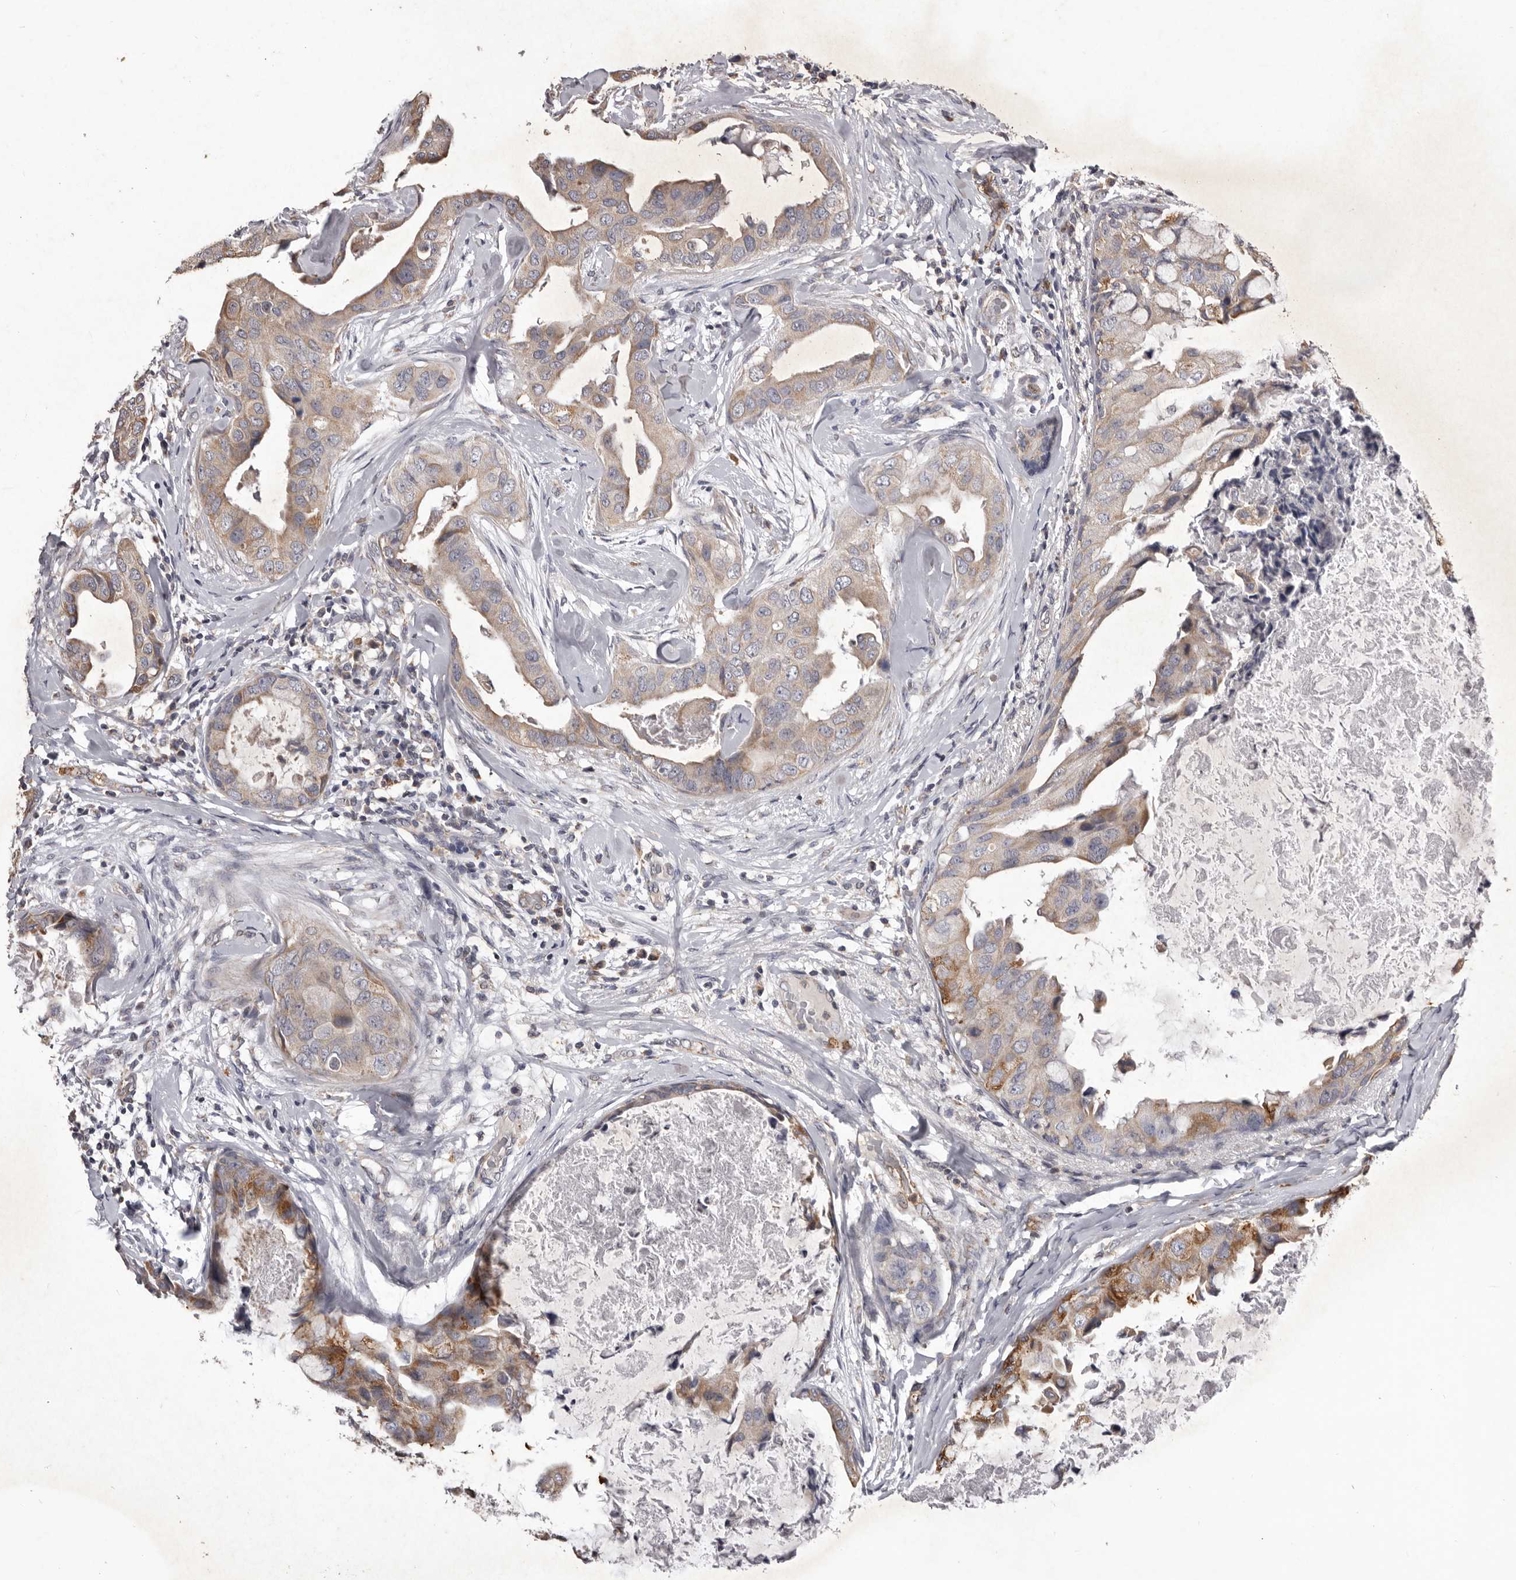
{"staining": {"intensity": "moderate", "quantity": "25%-75%", "location": "cytoplasmic/membranous"}, "tissue": "breast cancer", "cell_type": "Tumor cells", "image_type": "cancer", "snomed": [{"axis": "morphology", "description": "Duct carcinoma"}, {"axis": "topography", "description": "Breast"}], "caption": "This micrograph exhibits IHC staining of breast cancer, with medium moderate cytoplasmic/membranous expression in about 25%-75% of tumor cells.", "gene": "CXCL14", "patient": {"sex": "female", "age": 40}}